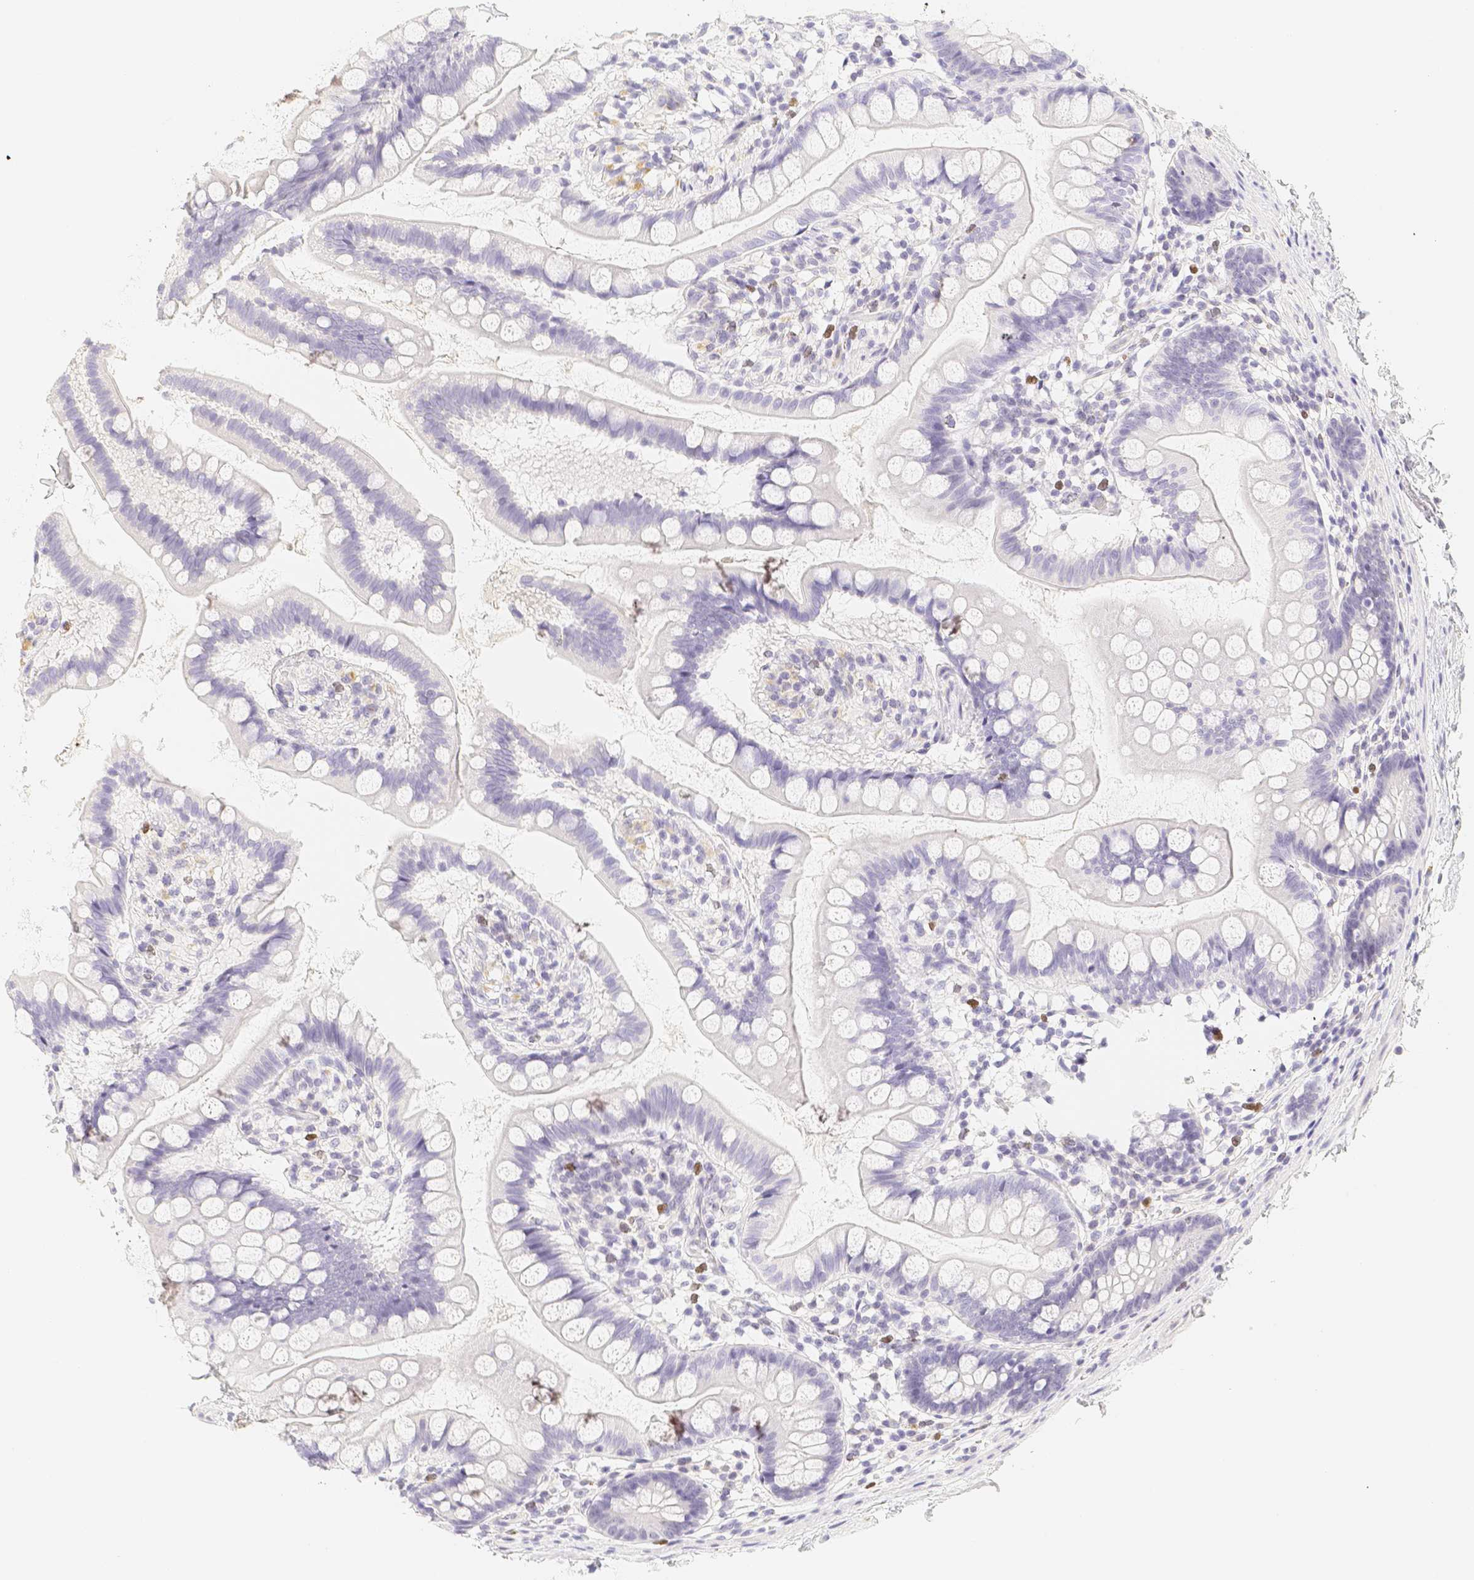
{"staining": {"intensity": "negative", "quantity": "none", "location": "none"}, "tissue": "small intestine", "cell_type": "Glandular cells", "image_type": "normal", "snomed": [{"axis": "morphology", "description": "Normal tissue, NOS"}, {"axis": "topography", "description": "Small intestine"}], "caption": "Immunohistochemistry (IHC) of benign small intestine demonstrates no positivity in glandular cells. (DAB IHC visualized using brightfield microscopy, high magnification).", "gene": "PADI4", "patient": {"sex": "female", "age": 84}}